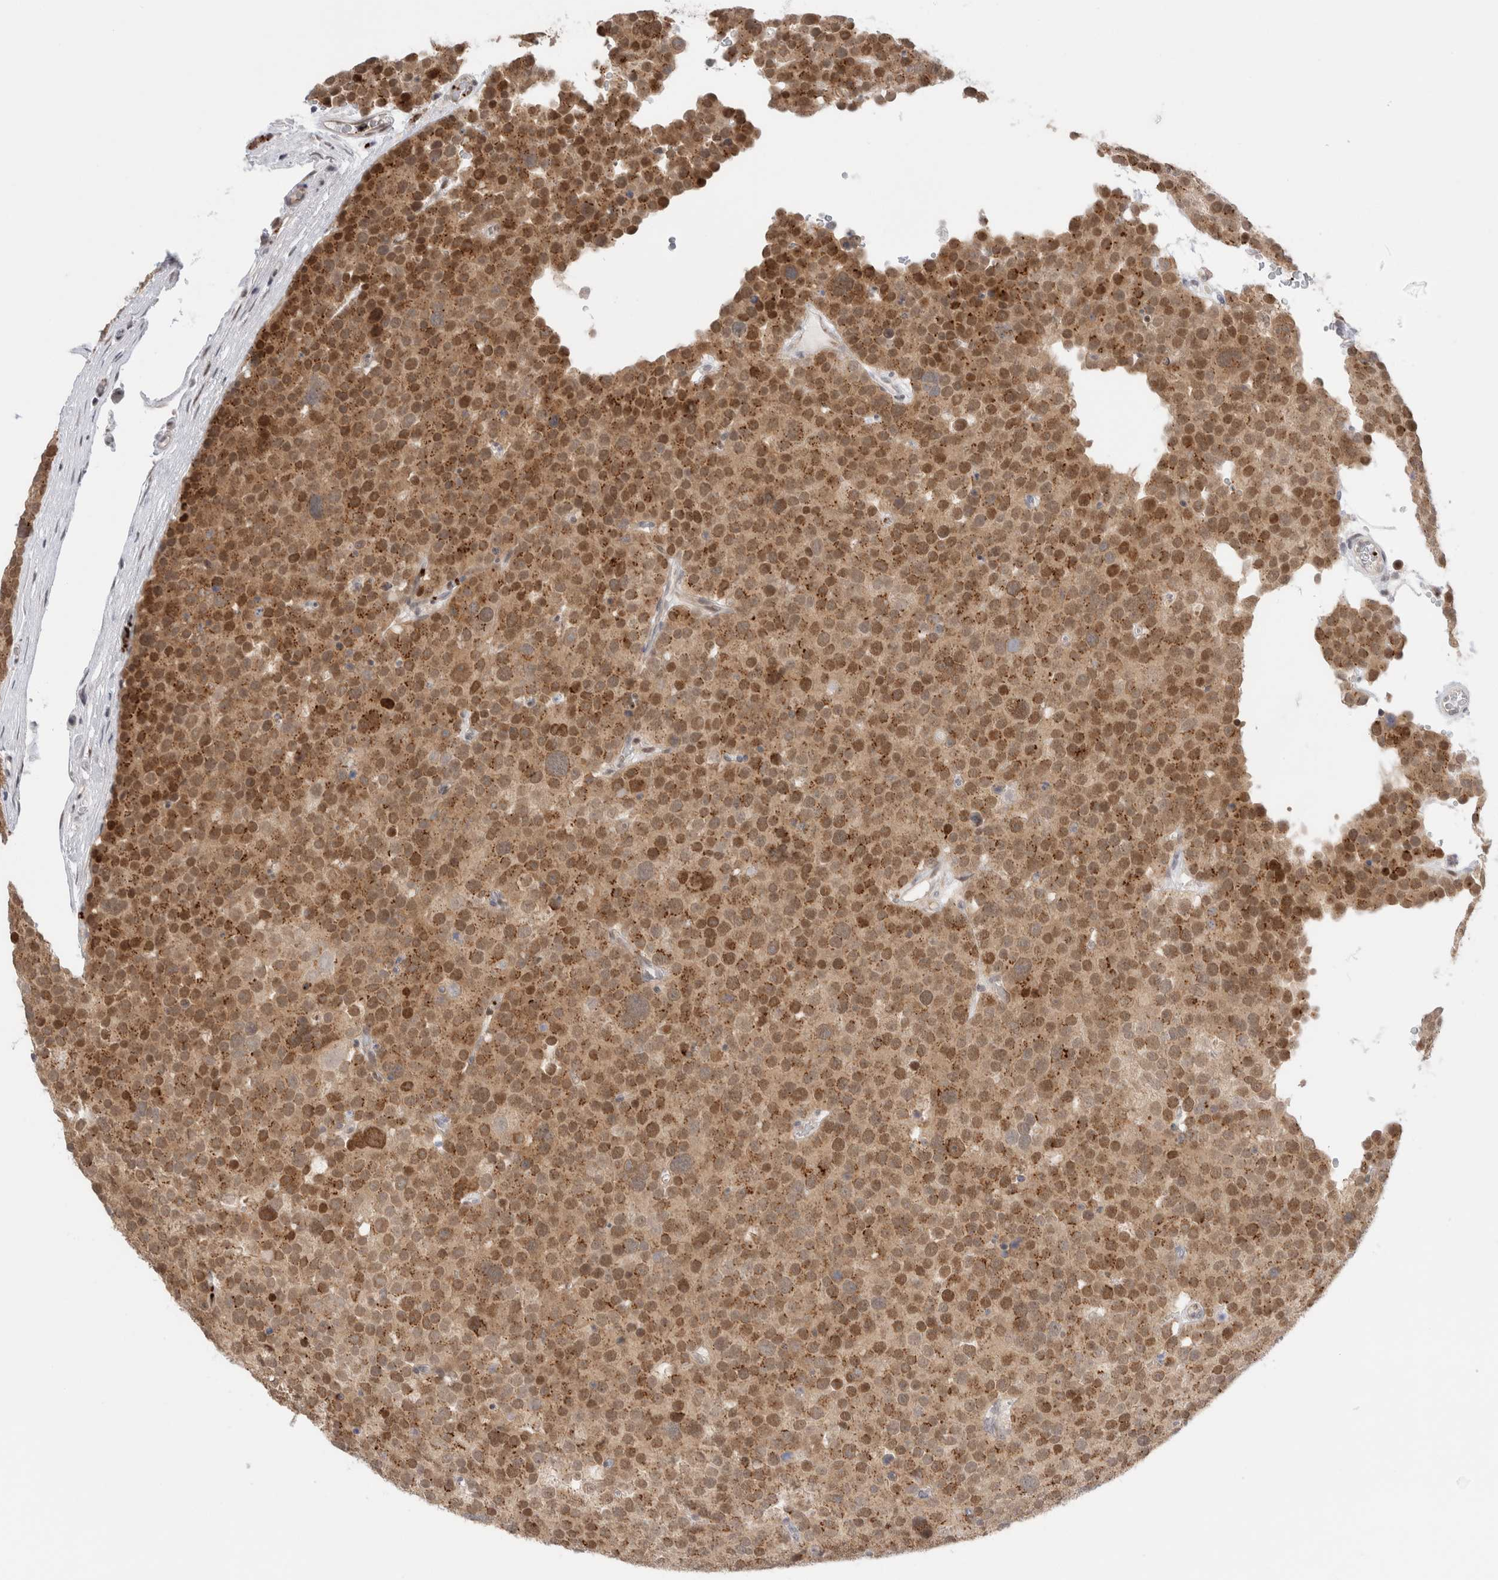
{"staining": {"intensity": "moderate", "quantity": ">75%", "location": "cytoplasmic/membranous,nuclear"}, "tissue": "testis cancer", "cell_type": "Tumor cells", "image_type": "cancer", "snomed": [{"axis": "morphology", "description": "Seminoma, NOS"}, {"axis": "topography", "description": "Testis"}], "caption": "Tumor cells reveal medium levels of moderate cytoplasmic/membranous and nuclear staining in approximately >75% of cells in human seminoma (testis).", "gene": "VPS28", "patient": {"sex": "male", "age": 71}}